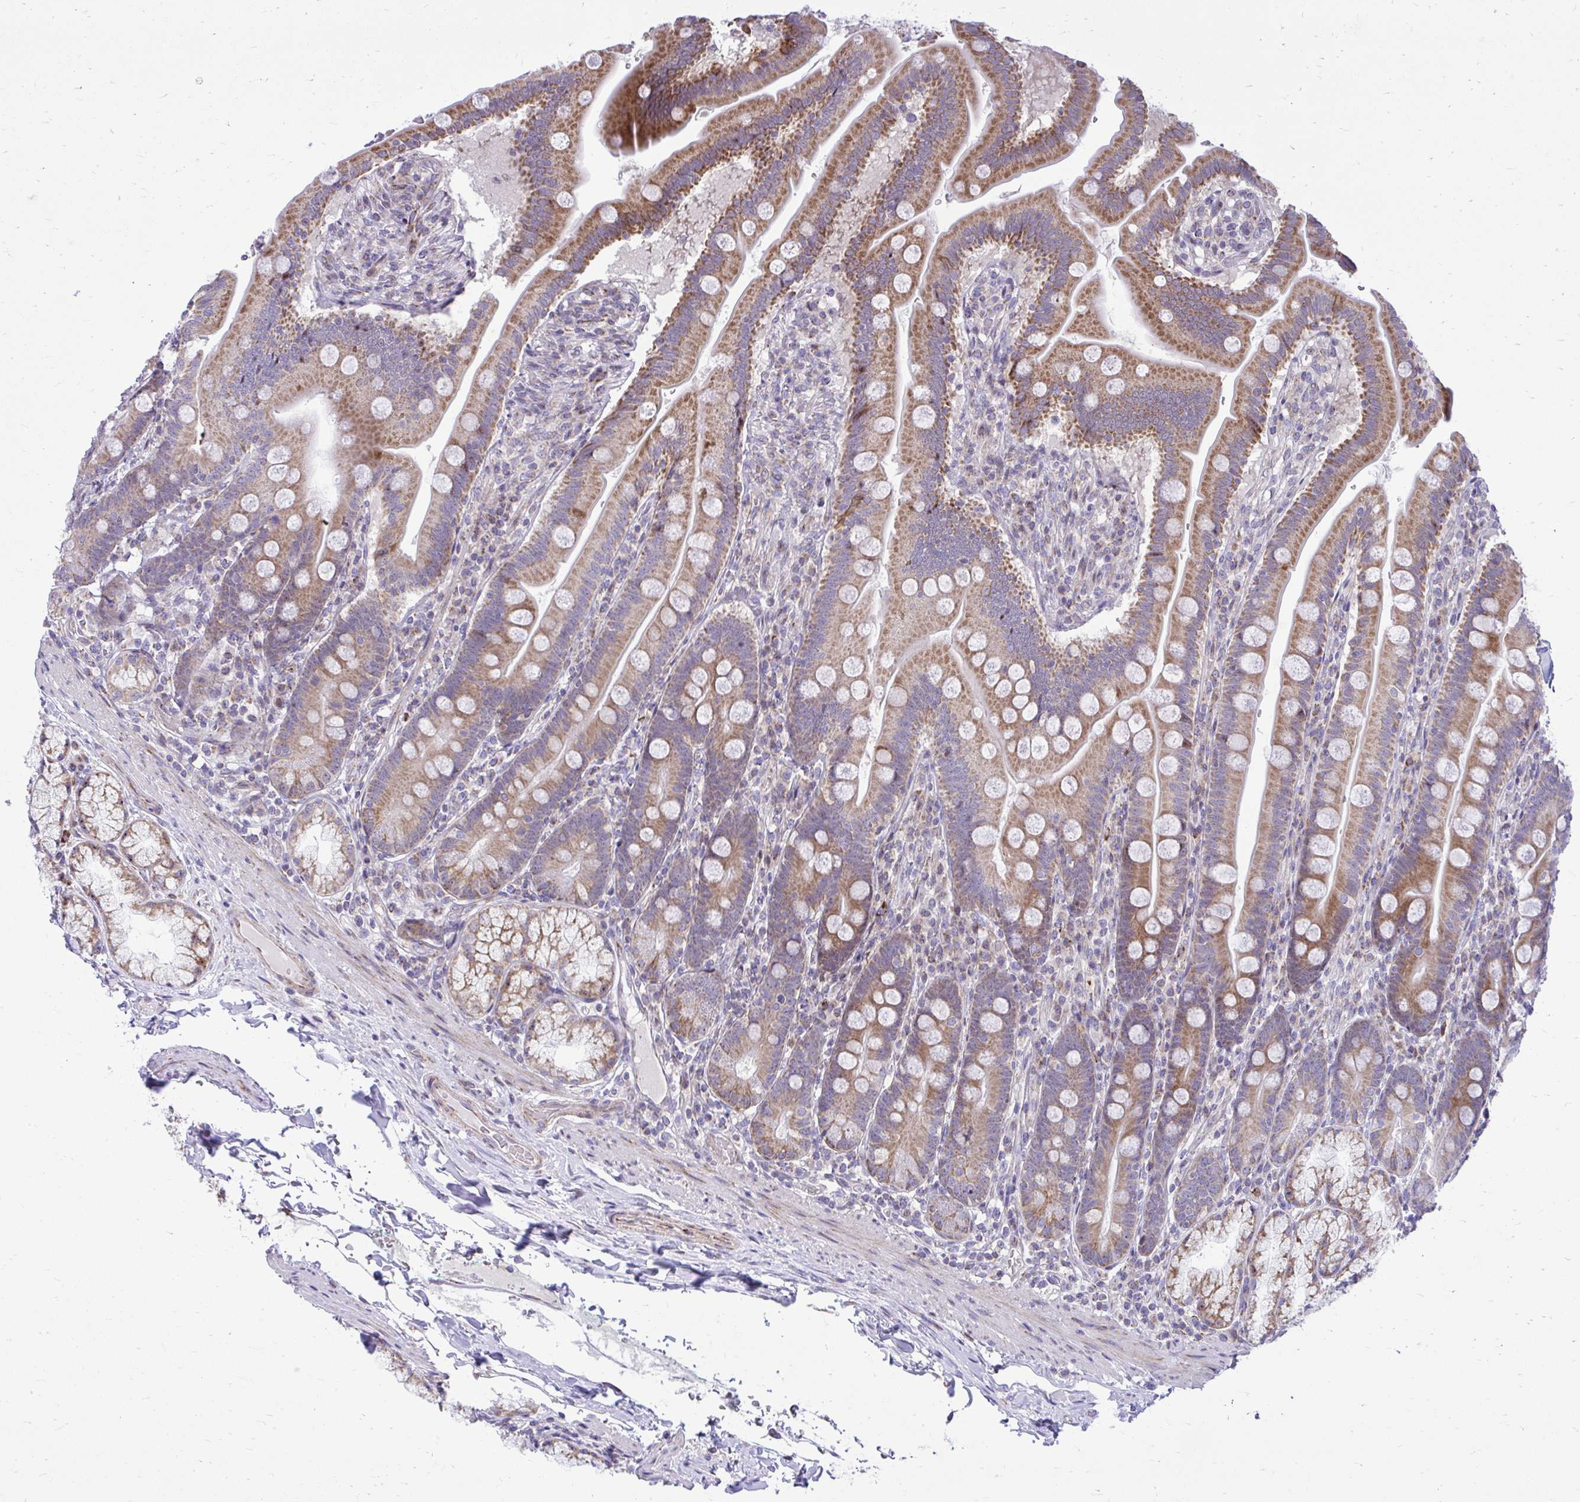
{"staining": {"intensity": "moderate", "quantity": ">75%", "location": "cytoplasmic/membranous"}, "tissue": "duodenum", "cell_type": "Glandular cells", "image_type": "normal", "snomed": [{"axis": "morphology", "description": "Normal tissue, NOS"}, {"axis": "topography", "description": "Duodenum"}], "caption": "Normal duodenum was stained to show a protein in brown. There is medium levels of moderate cytoplasmic/membranous expression in approximately >75% of glandular cells. (Brightfield microscopy of DAB IHC at high magnification).", "gene": "GPRIN3", "patient": {"sex": "female", "age": 67}}